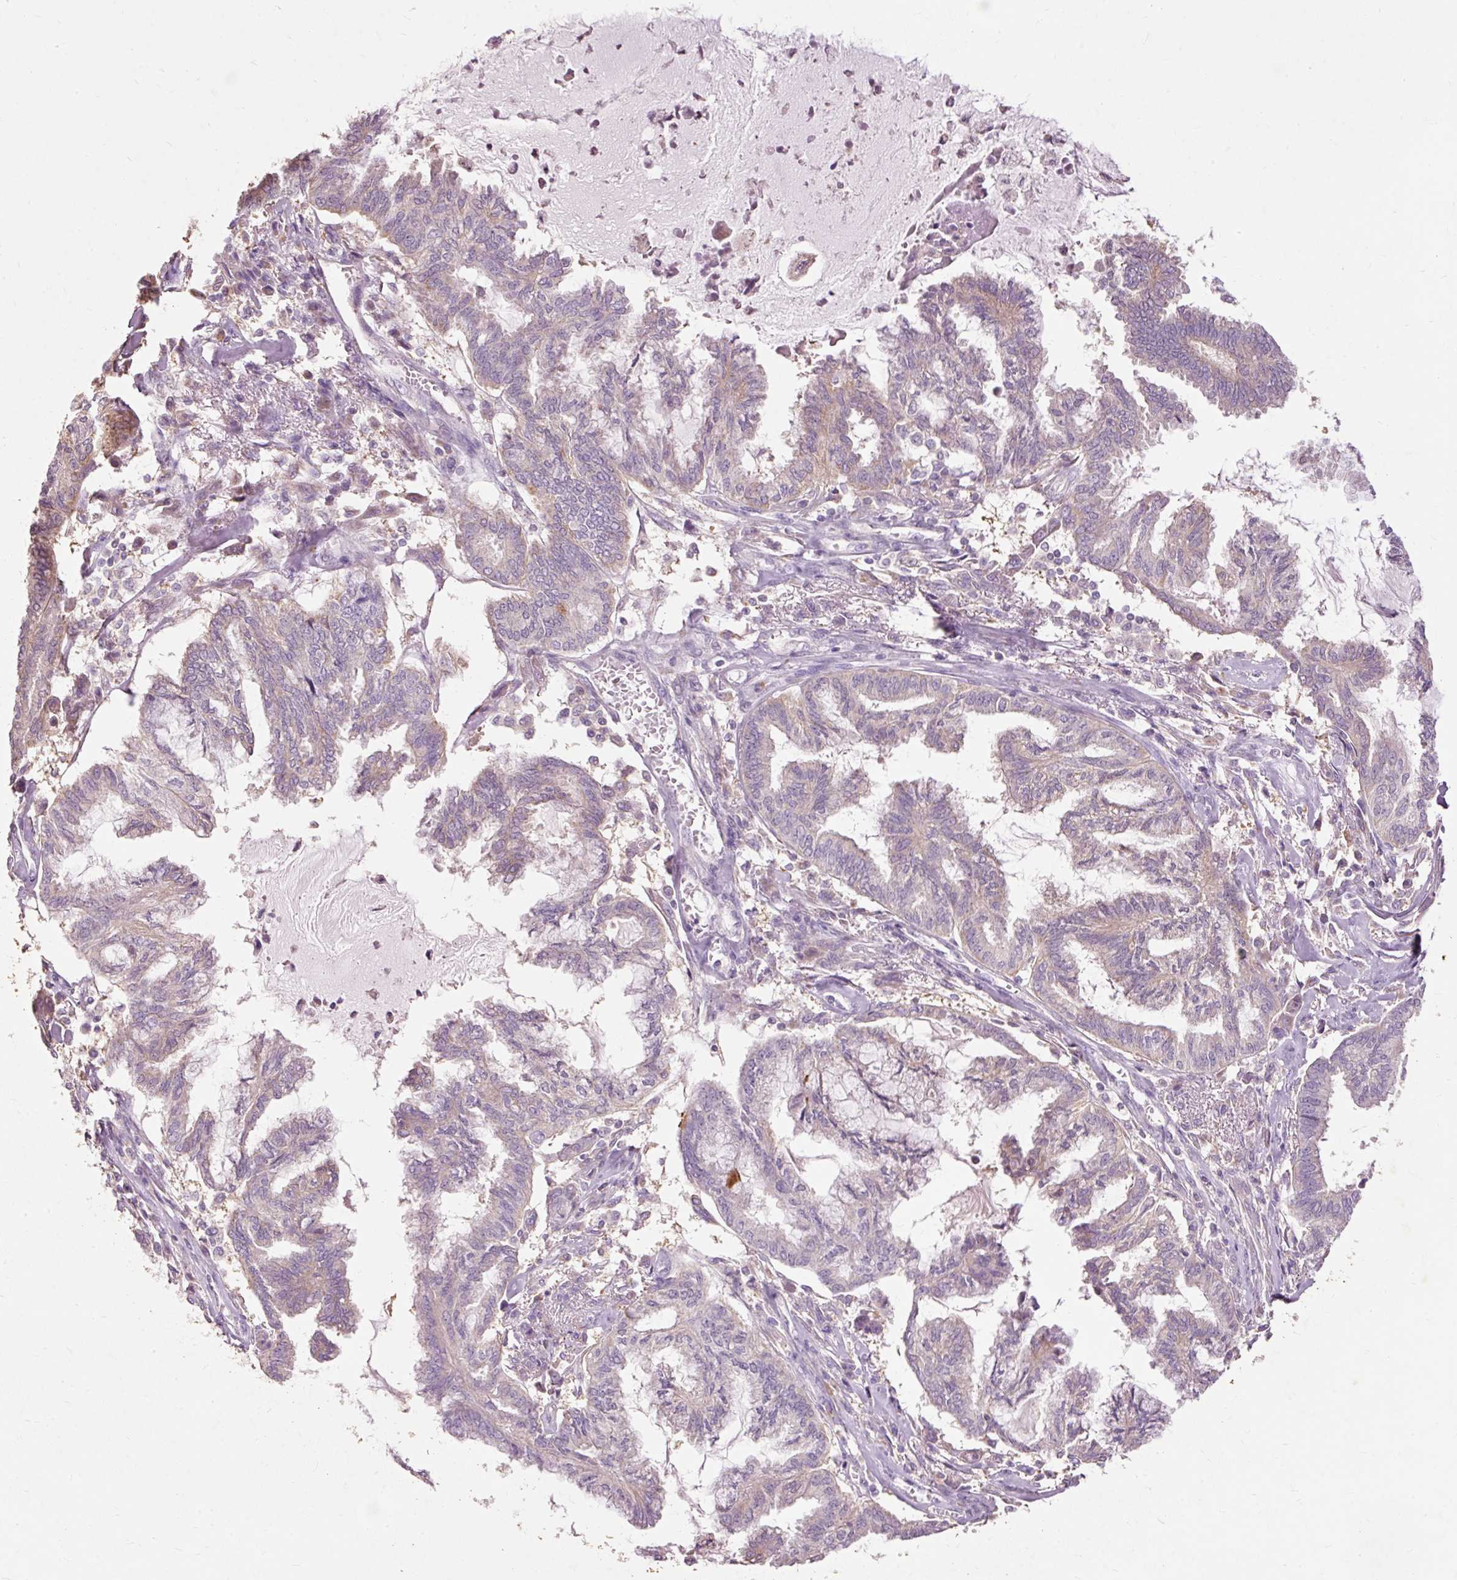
{"staining": {"intensity": "weak", "quantity": "<25%", "location": "cytoplasmic/membranous"}, "tissue": "endometrial cancer", "cell_type": "Tumor cells", "image_type": "cancer", "snomed": [{"axis": "morphology", "description": "Adenocarcinoma, NOS"}, {"axis": "topography", "description": "Endometrium"}], "caption": "Histopathology image shows no significant protein expression in tumor cells of endometrial adenocarcinoma. (Immunohistochemistry (ihc), brightfield microscopy, high magnification).", "gene": "PRDX5", "patient": {"sex": "female", "age": 86}}